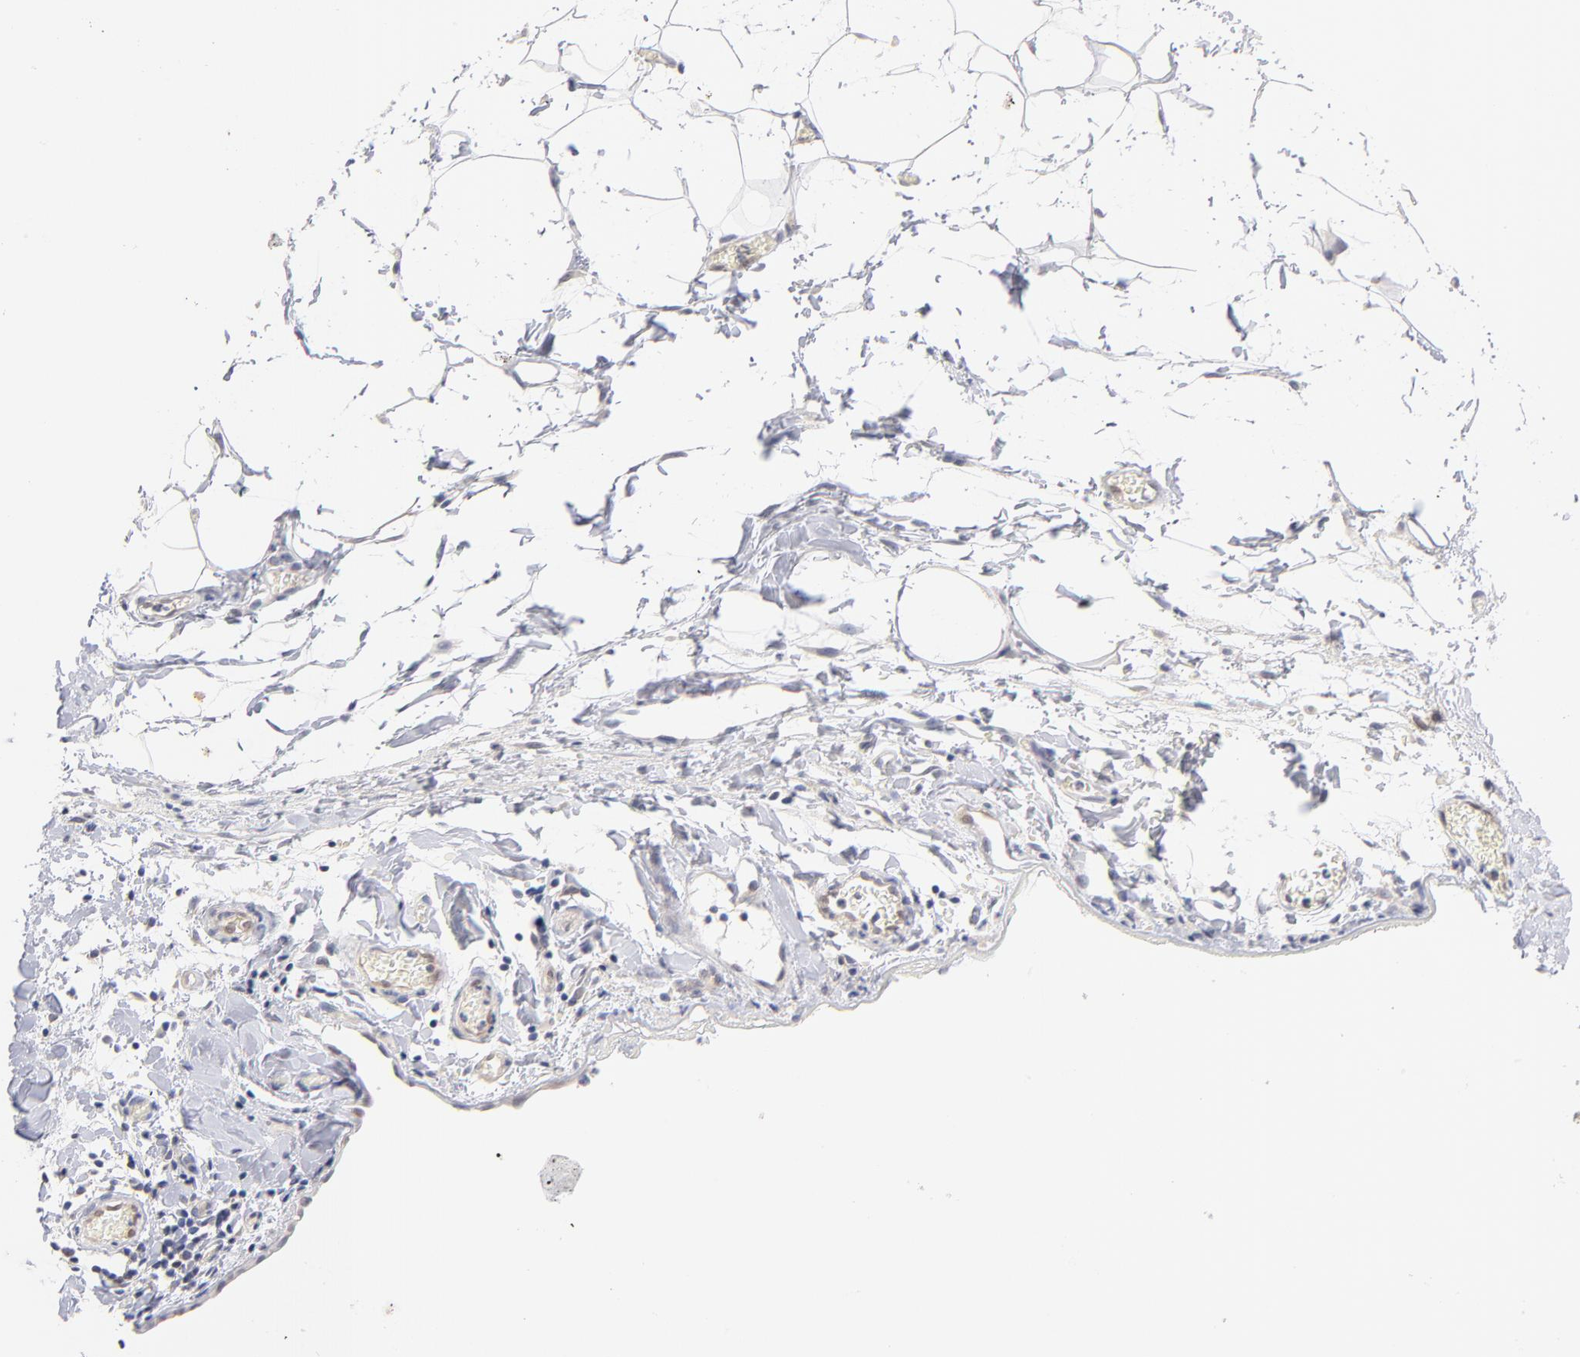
{"staining": {"intensity": "weak", "quantity": ">75%", "location": "cytoplasmic/membranous,nuclear"}, "tissue": "stomach cancer", "cell_type": "Tumor cells", "image_type": "cancer", "snomed": [{"axis": "morphology", "description": "Adenocarcinoma, NOS"}, {"axis": "topography", "description": "Stomach, upper"}], "caption": "Stomach cancer was stained to show a protein in brown. There is low levels of weak cytoplasmic/membranous and nuclear positivity in approximately >75% of tumor cells.", "gene": "CASP6", "patient": {"sex": "male", "age": 47}}